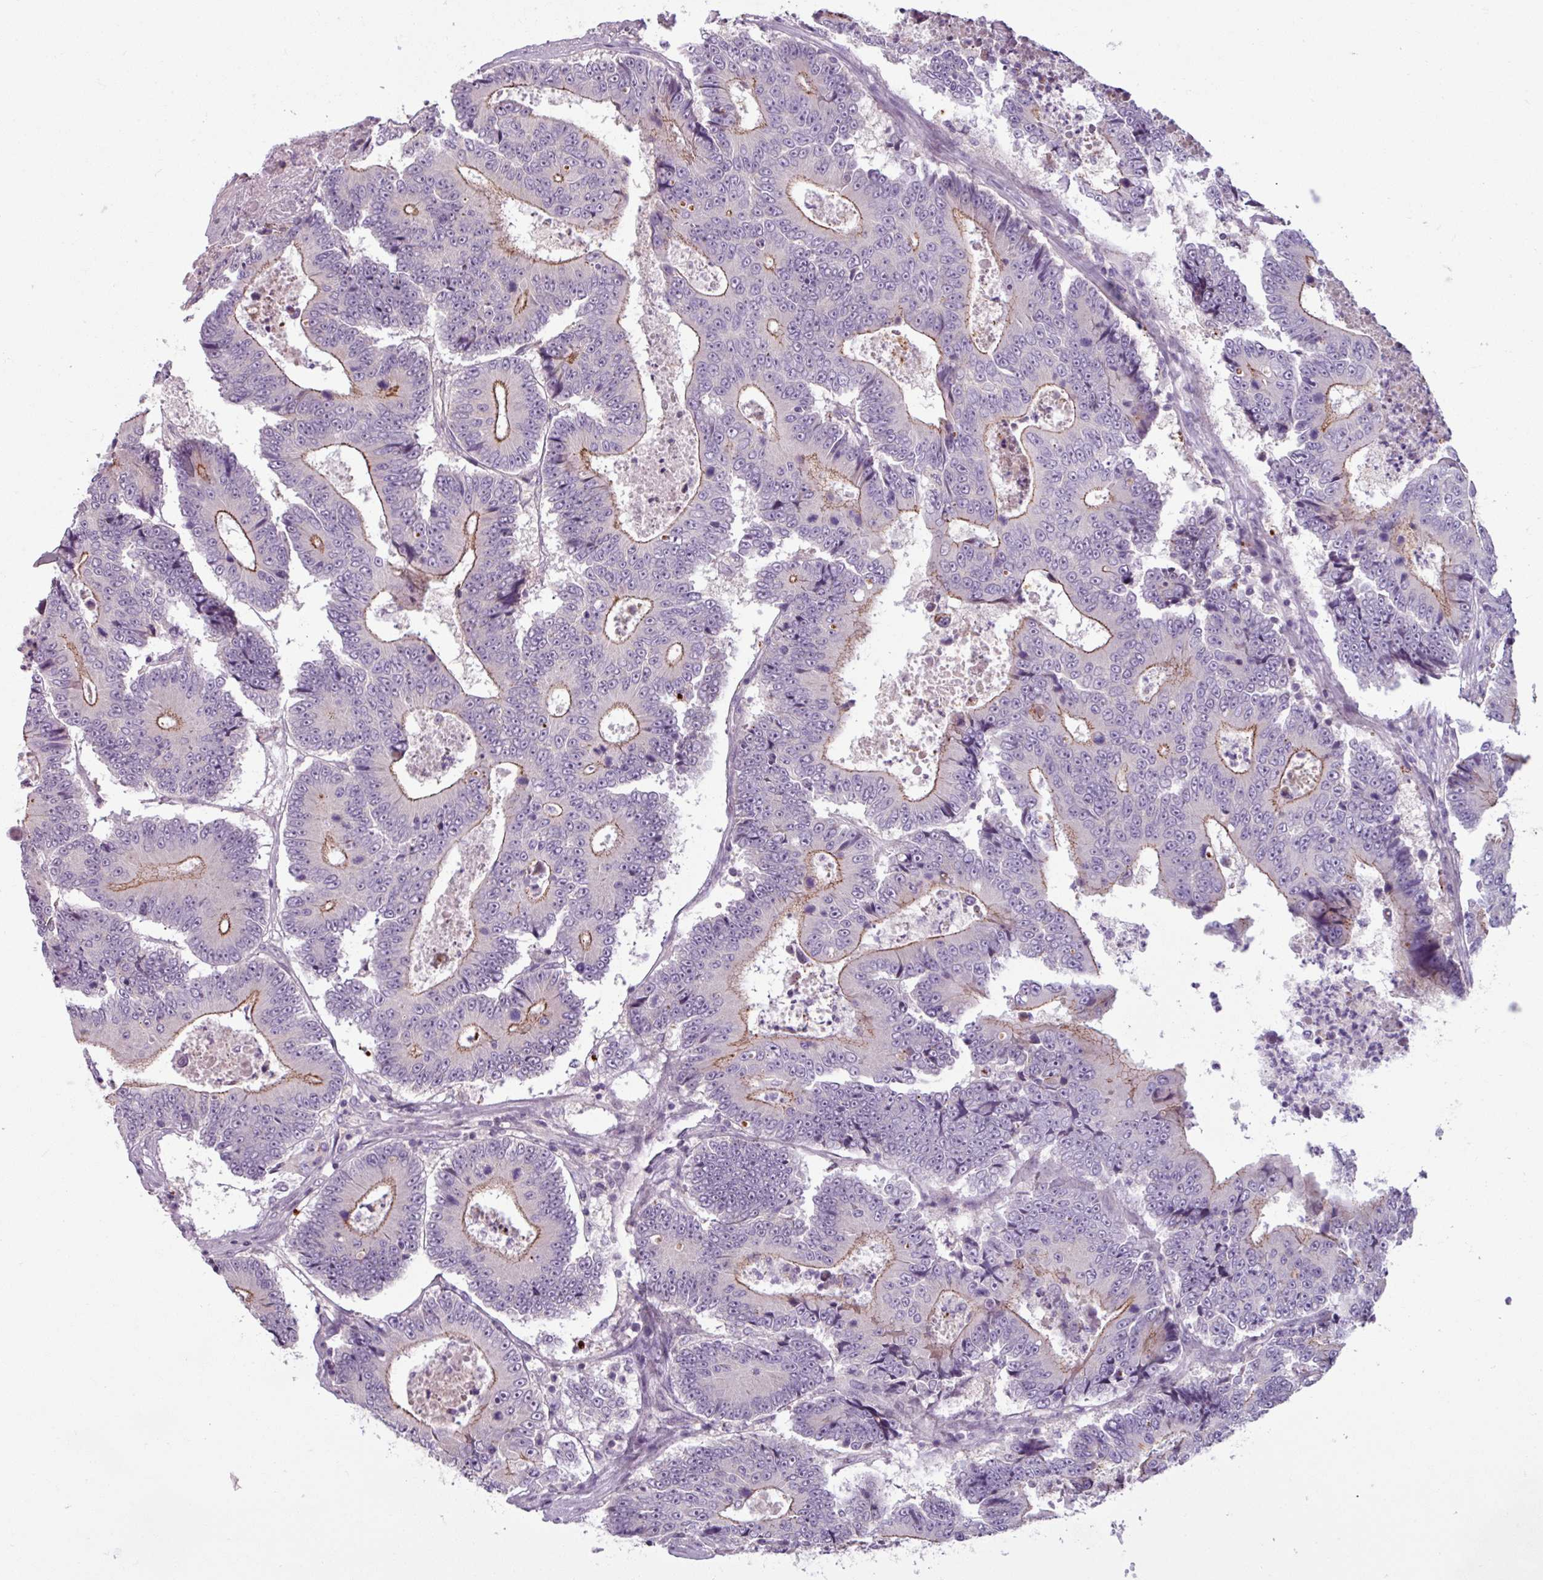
{"staining": {"intensity": "moderate", "quantity": "25%-75%", "location": "cytoplasmic/membranous"}, "tissue": "colorectal cancer", "cell_type": "Tumor cells", "image_type": "cancer", "snomed": [{"axis": "morphology", "description": "Adenocarcinoma, NOS"}, {"axis": "topography", "description": "Colon"}], "caption": "Immunohistochemistry photomicrograph of neoplastic tissue: human colorectal cancer stained using immunohistochemistry (IHC) displays medium levels of moderate protein expression localized specifically in the cytoplasmic/membranous of tumor cells, appearing as a cytoplasmic/membranous brown color.", "gene": "PNMA6A", "patient": {"sex": "male", "age": 83}}